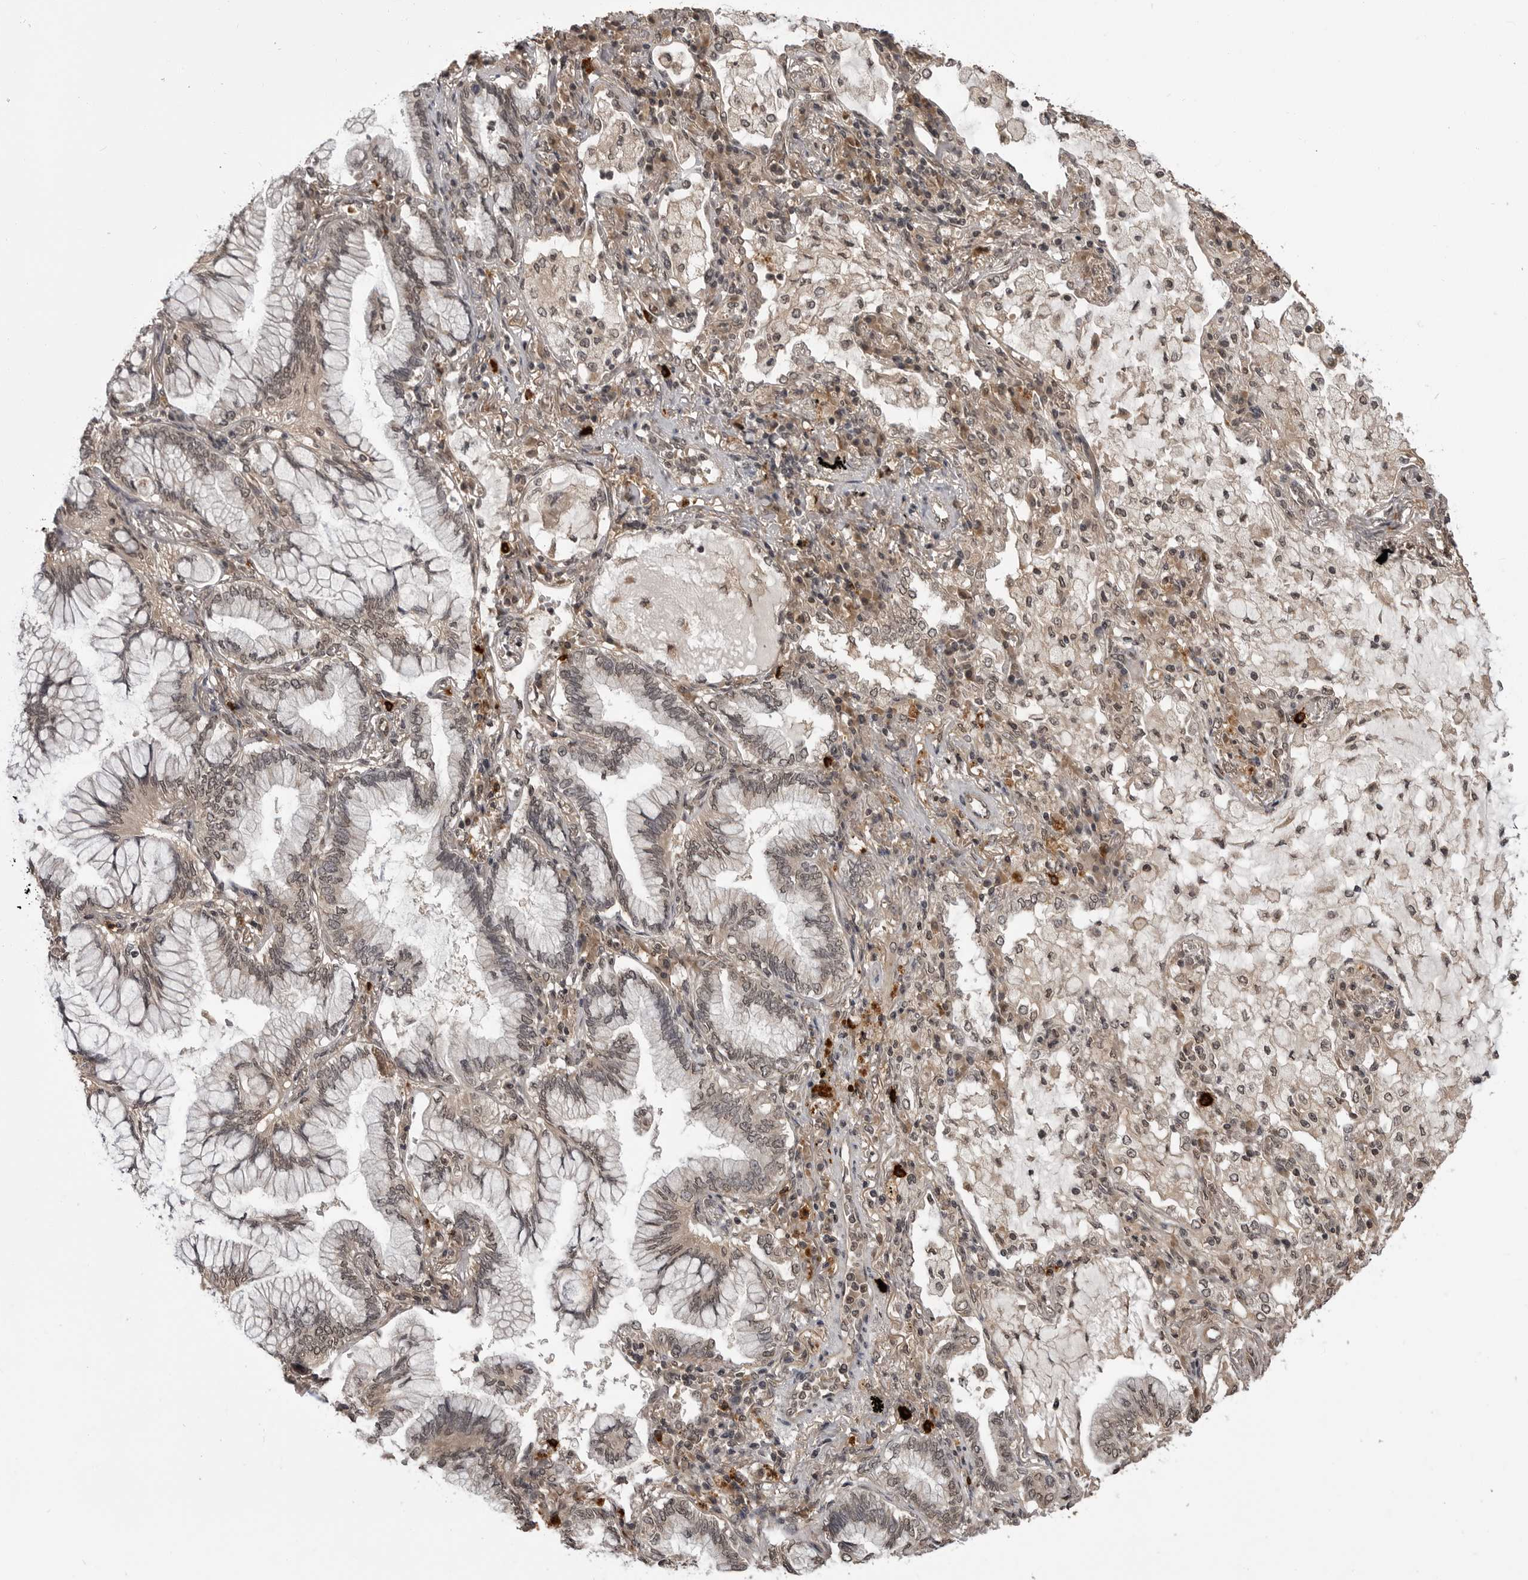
{"staining": {"intensity": "weak", "quantity": "25%-75%", "location": "cytoplasmic/membranous,nuclear"}, "tissue": "lung cancer", "cell_type": "Tumor cells", "image_type": "cancer", "snomed": [{"axis": "morphology", "description": "Adenocarcinoma, NOS"}, {"axis": "topography", "description": "Lung"}], "caption": "A micrograph of human lung cancer (adenocarcinoma) stained for a protein shows weak cytoplasmic/membranous and nuclear brown staining in tumor cells.", "gene": "IL24", "patient": {"sex": "female", "age": 70}}